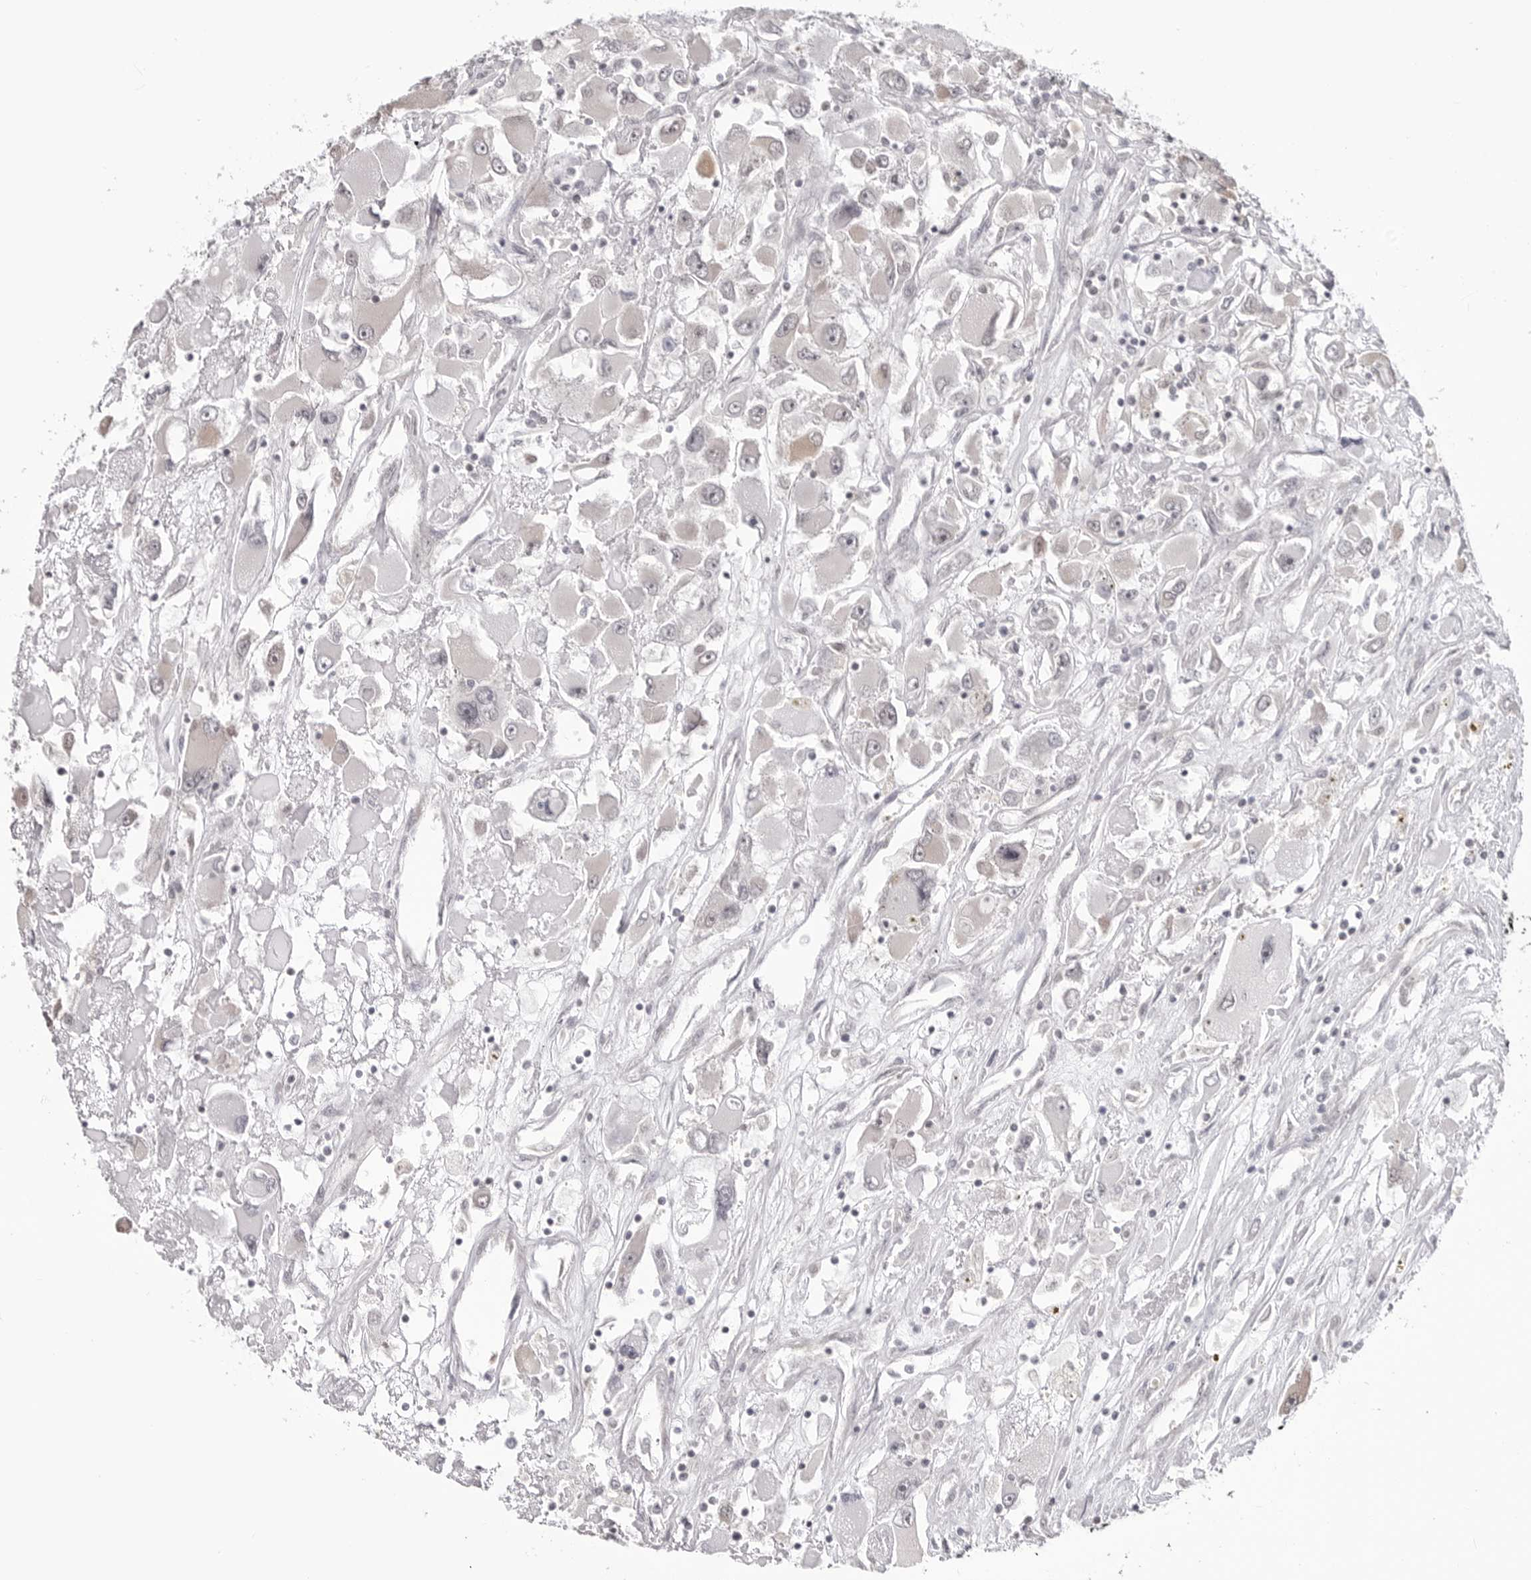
{"staining": {"intensity": "negative", "quantity": "none", "location": "none"}, "tissue": "renal cancer", "cell_type": "Tumor cells", "image_type": "cancer", "snomed": [{"axis": "morphology", "description": "Adenocarcinoma, NOS"}, {"axis": "topography", "description": "Kidney"}], "caption": "Micrograph shows no protein expression in tumor cells of renal adenocarcinoma tissue.", "gene": "YWHAG", "patient": {"sex": "female", "age": 52}}